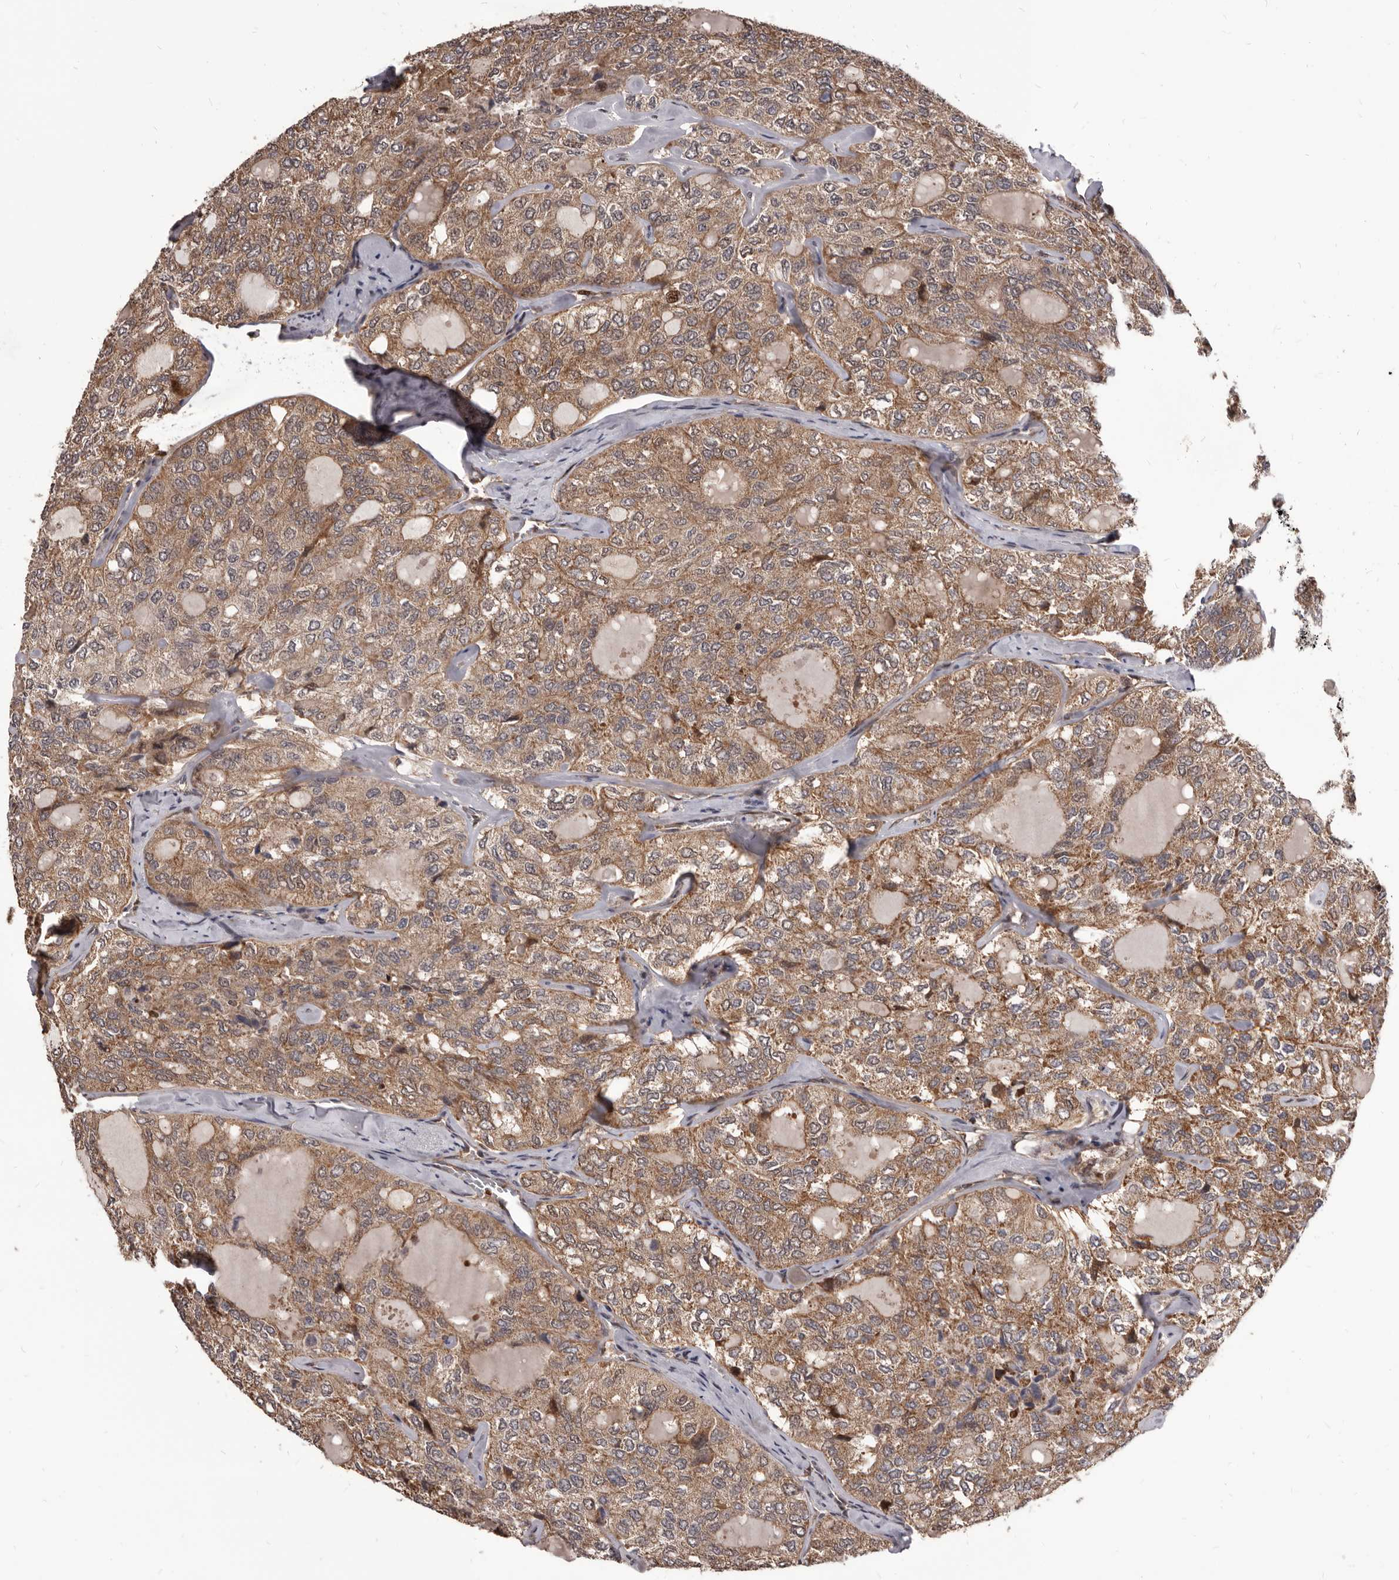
{"staining": {"intensity": "moderate", "quantity": ">75%", "location": "cytoplasmic/membranous"}, "tissue": "thyroid cancer", "cell_type": "Tumor cells", "image_type": "cancer", "snomed": [{"axis": "morphology", "description": "Follicular adenoma carcinoma, NOS"}, {"axis": "topography", "description": "Thyroid gland"}], "caption": "IHC (DAB (3,3'-diaminobenzidine)) staining of human thyroid cancer exhibits moderate cytoplasmic/membranous protein expression in approximately >75% of tumor cells.", "gene": "MAP3K14", "patient": {"sex": "male", "age": 75}}